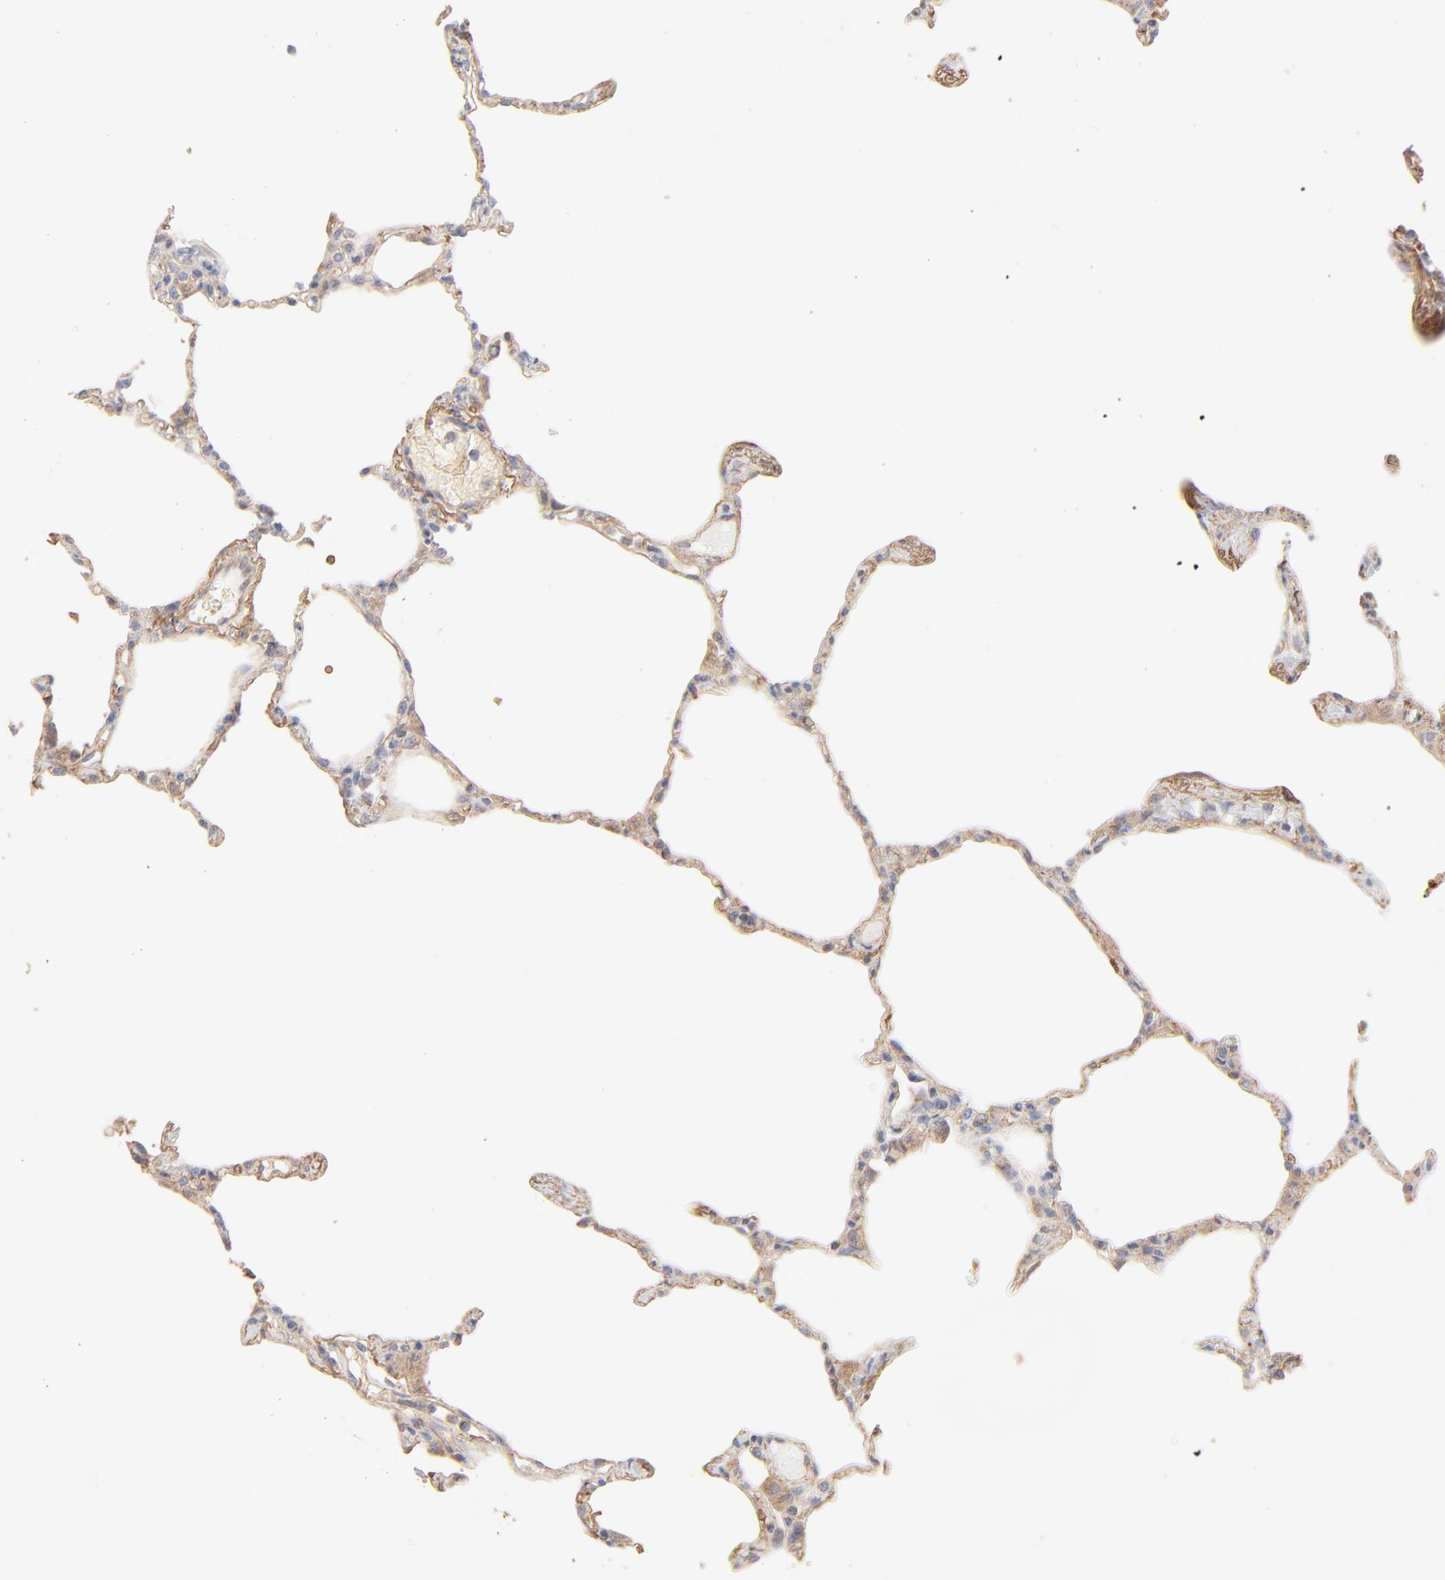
{"staining": {"intensity": "negative", "quantity": "none", "location": "none"}, "tissue": "lung", "cell_type": "Alveolar cells", "image_type": "normal", "snomed": [{"axis": "morphology", "description": "Normal tissue, NOS"}, {"axis": "topography", "description": "Lung"}], "caption": "Immunohistochemistry (IHC) image of normal lung: lung stained with DAB (3,3'-diaminobenzidine) reveals no significant protein positivity in alveolar cells. (Brightfield microscopy of DAB (3,3'-diaminobenzidine) immunohistochemistry at high magnification).", "gene": "SPTB", "patient": {"sex": "female", "age": 49}}